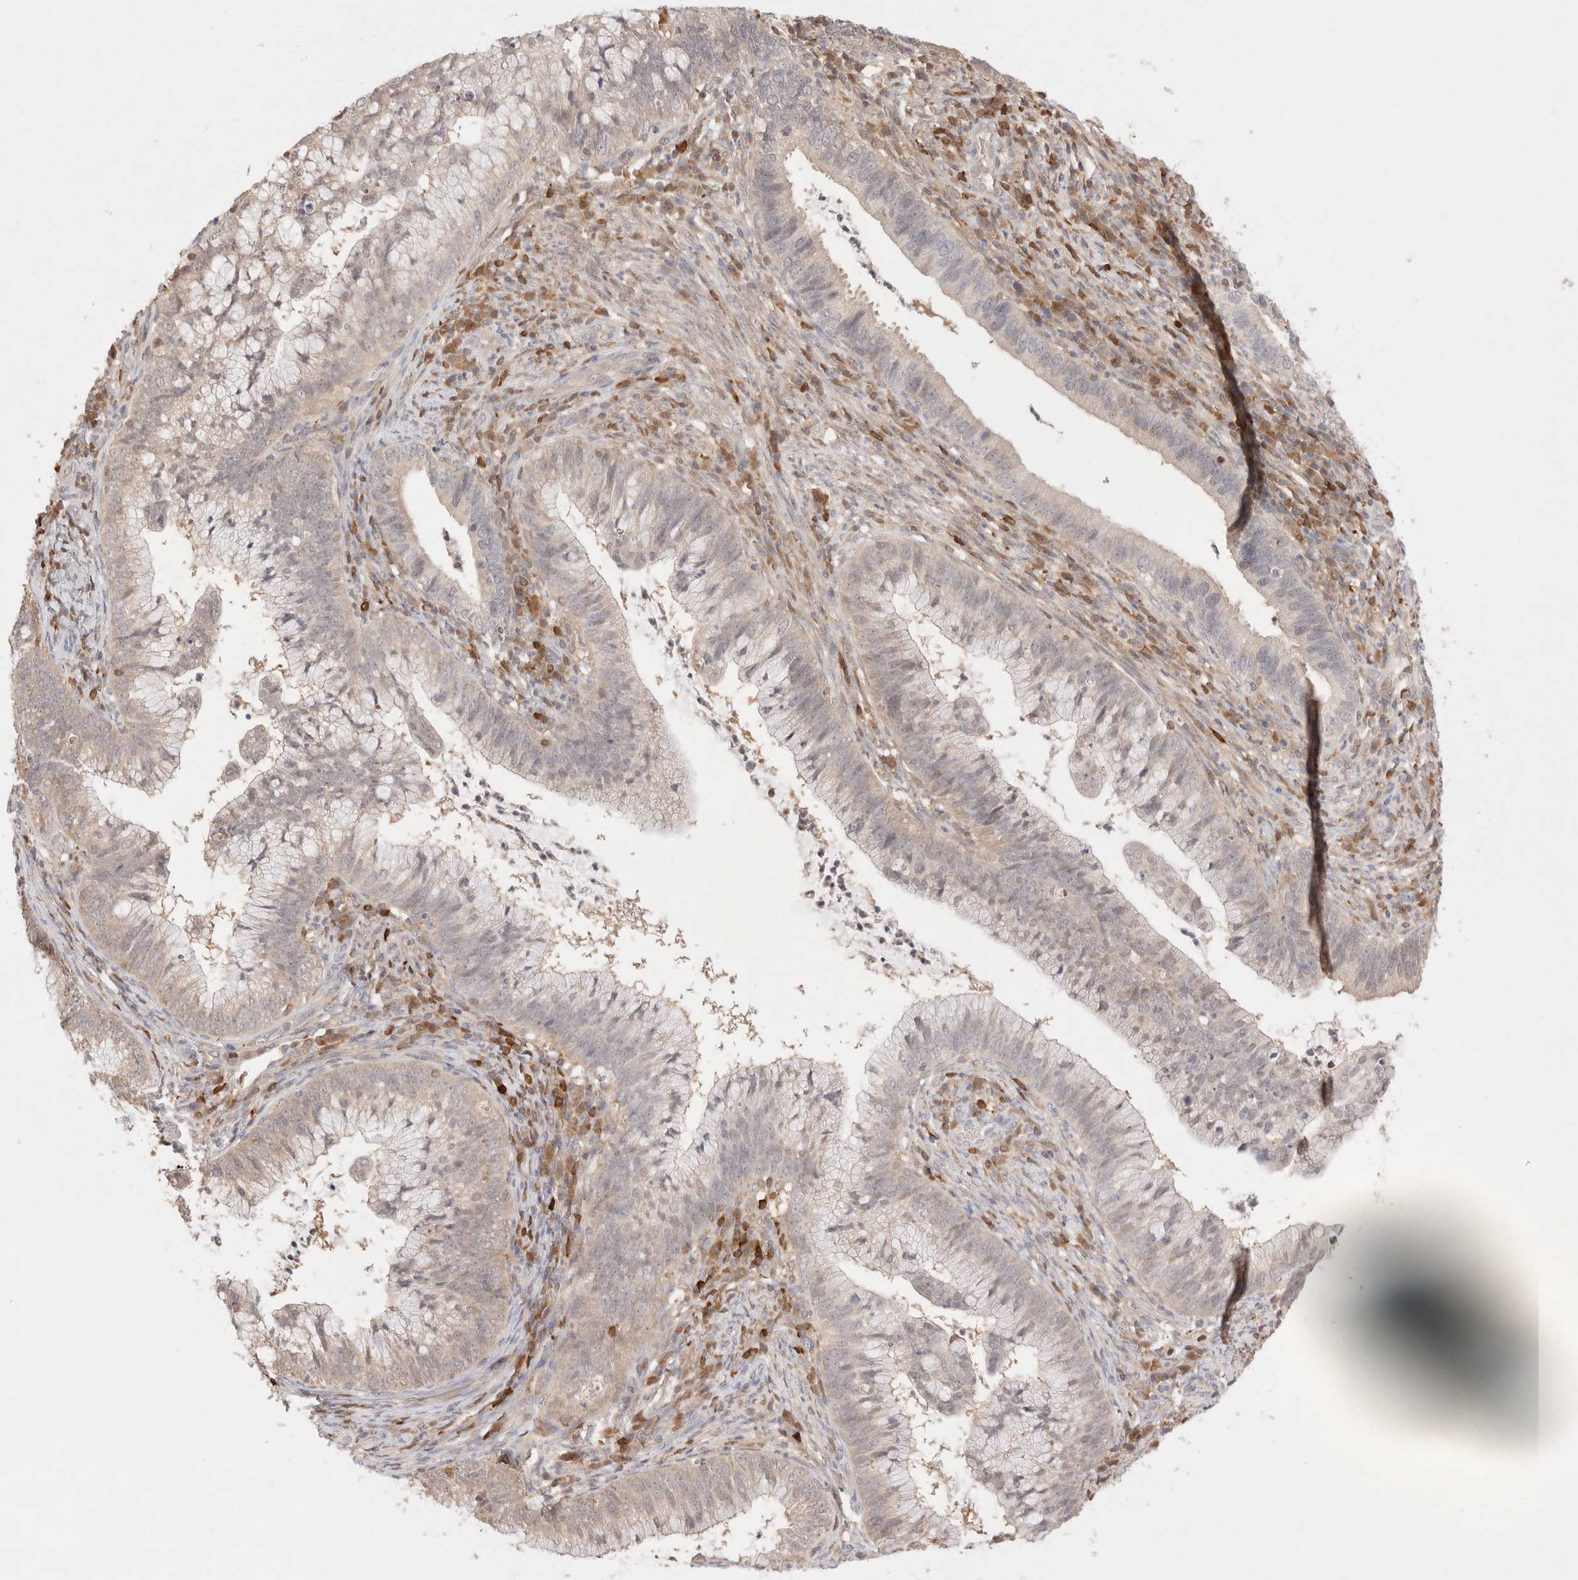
{"staining": {"intensity": "negative", "quantity": "none", "location": "none"}, "tissue": "cervical cancer", "cell_type": "Tumor cells", "image_type": "cancer", "snomed": [{"axis": "morphology", "description": "Adenocarcinoma, NOS"}, {"axis": "topography", "description": "Cervix"}], "caption": "The immunohistochemistry (IHC) photomicrograph has no significant expression in tumor cells of adenocarcinoma (cervical) tissue.", "gene": "STARD10", "patient": {"sex": "female", "age": 36}}